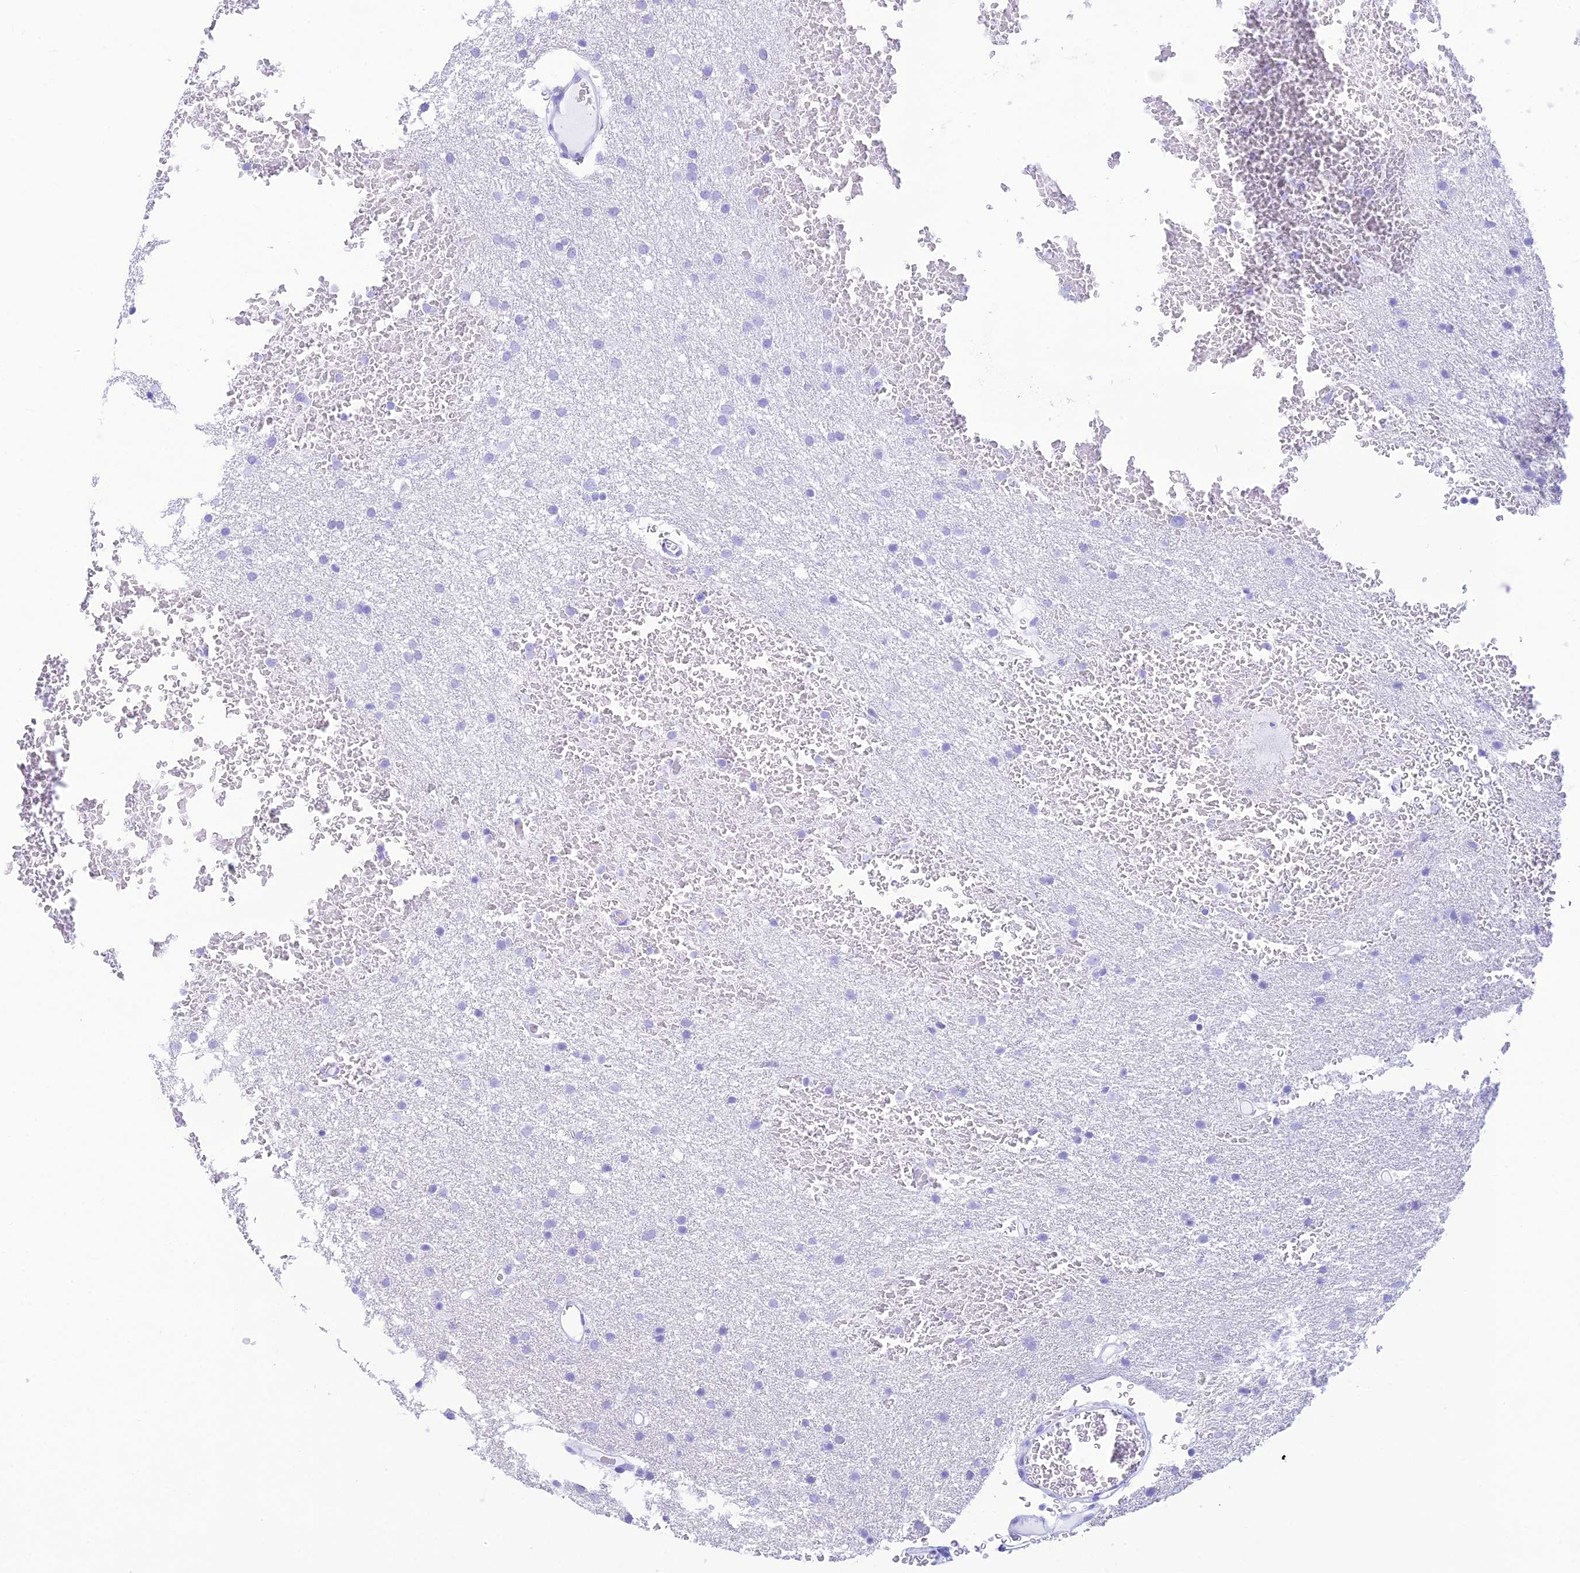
{"staining": {"intensity": "negative", "quantity": "none", "location": "none"}, "tissue": "glioma", "cell_type": "Tumor cells", "image_type": "cancer", "snomed": [{"axis": "morphology", "description": "Glioma, malignant, High grade"}, {"axis": "topography", "description": "Cerebral cortex"}], "caption": "Immunohistochemistry (IHC) of malignant glioma (high-grade) displays no positivity in tumor cells.", "gene": "ST8SIA5", "patient": {"sex": "female", "age": 36}}